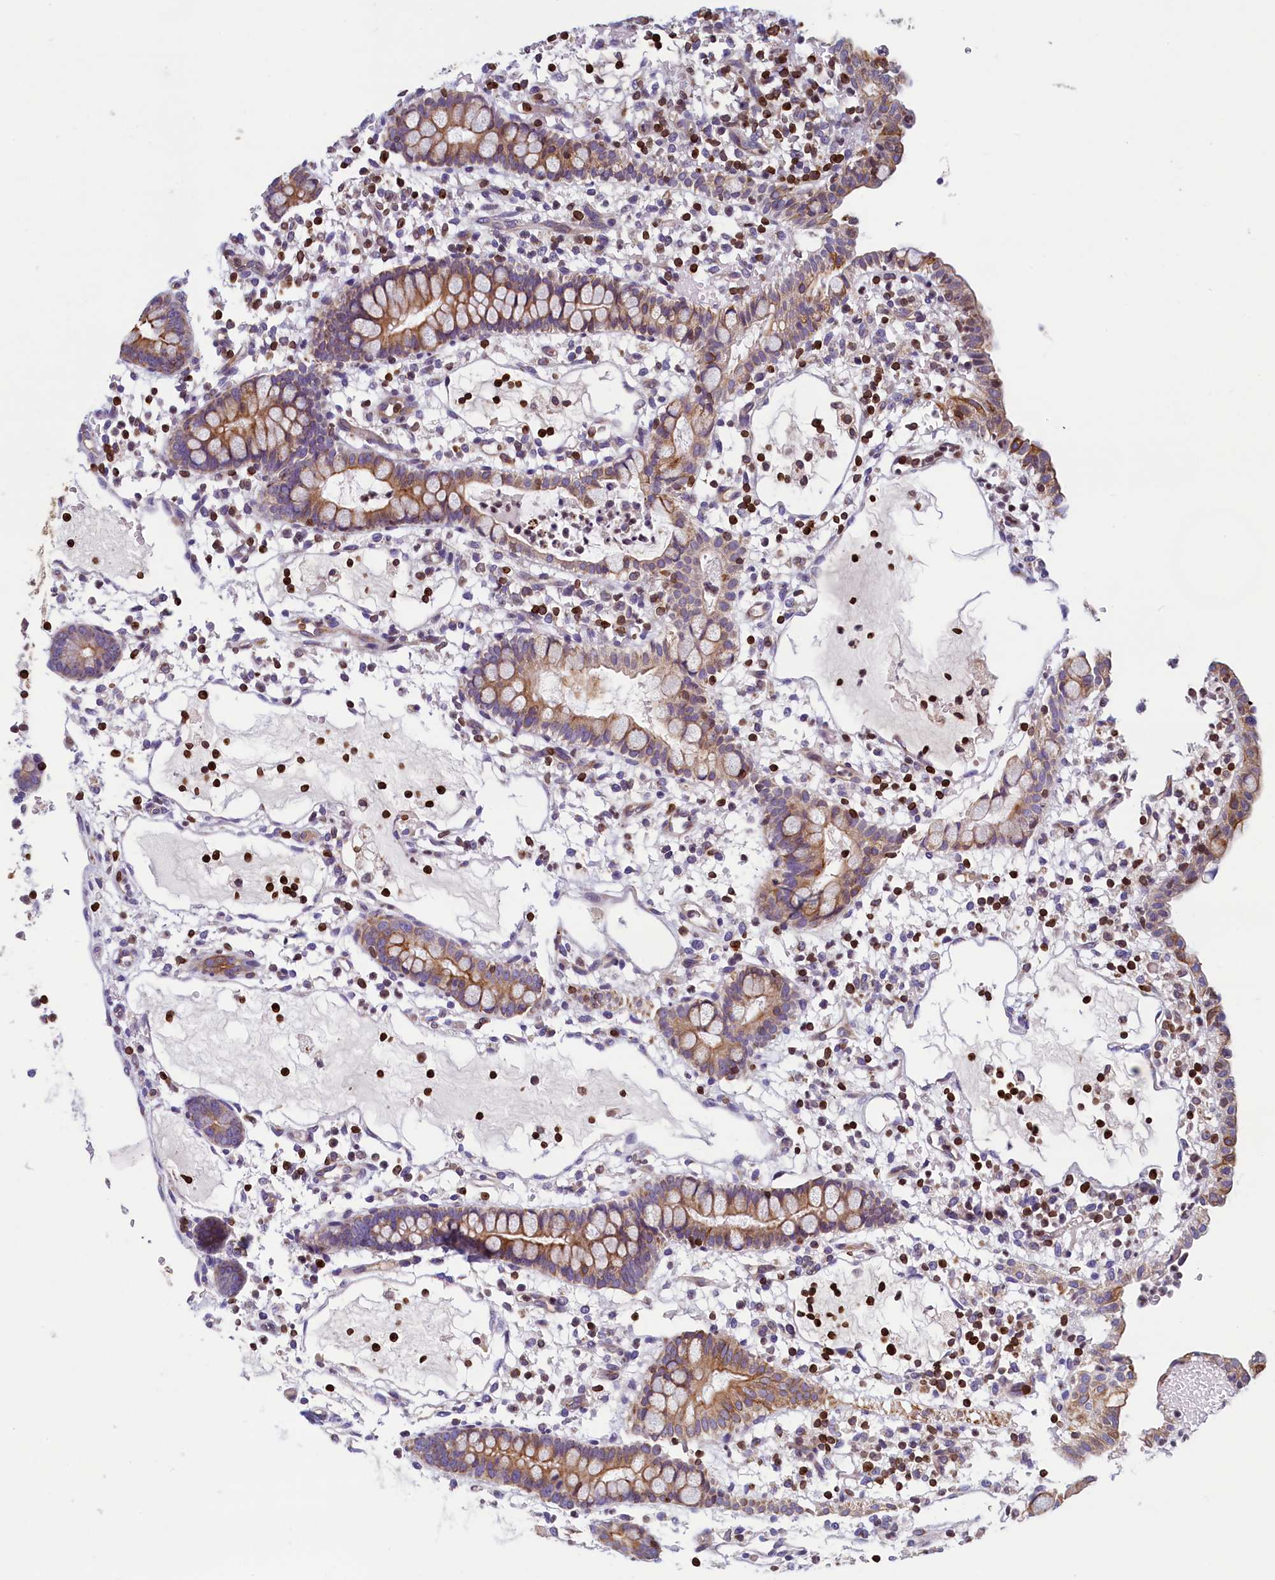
{"staining": {"intensity": "moderate", "quantity": ">75%", "location": "cytoplasmic/membranous"}, "tissue": "small intestine", "cell_type": "Glandular cells", "image_type": "normal", "snomed": [{"axis": "morphology", "description": "Normal tissue, NOS"}, {"axis": "morphology", "description": "Developmental malformation"}, {"axis": "topography", "description": "Small intestine"}], "caption": "Immunohistochemical staining of normal human small intestine reveals >75% levels of moderate cytoplasmic/membranous protein expression in about >75% of glandular cells. The staining was performed using DAB, with brown indicating positive protein expression. Nuclei are stained blue with hematoxylin.", "gene": "TRAF3IP3", "patient": {"sex": "male"}}